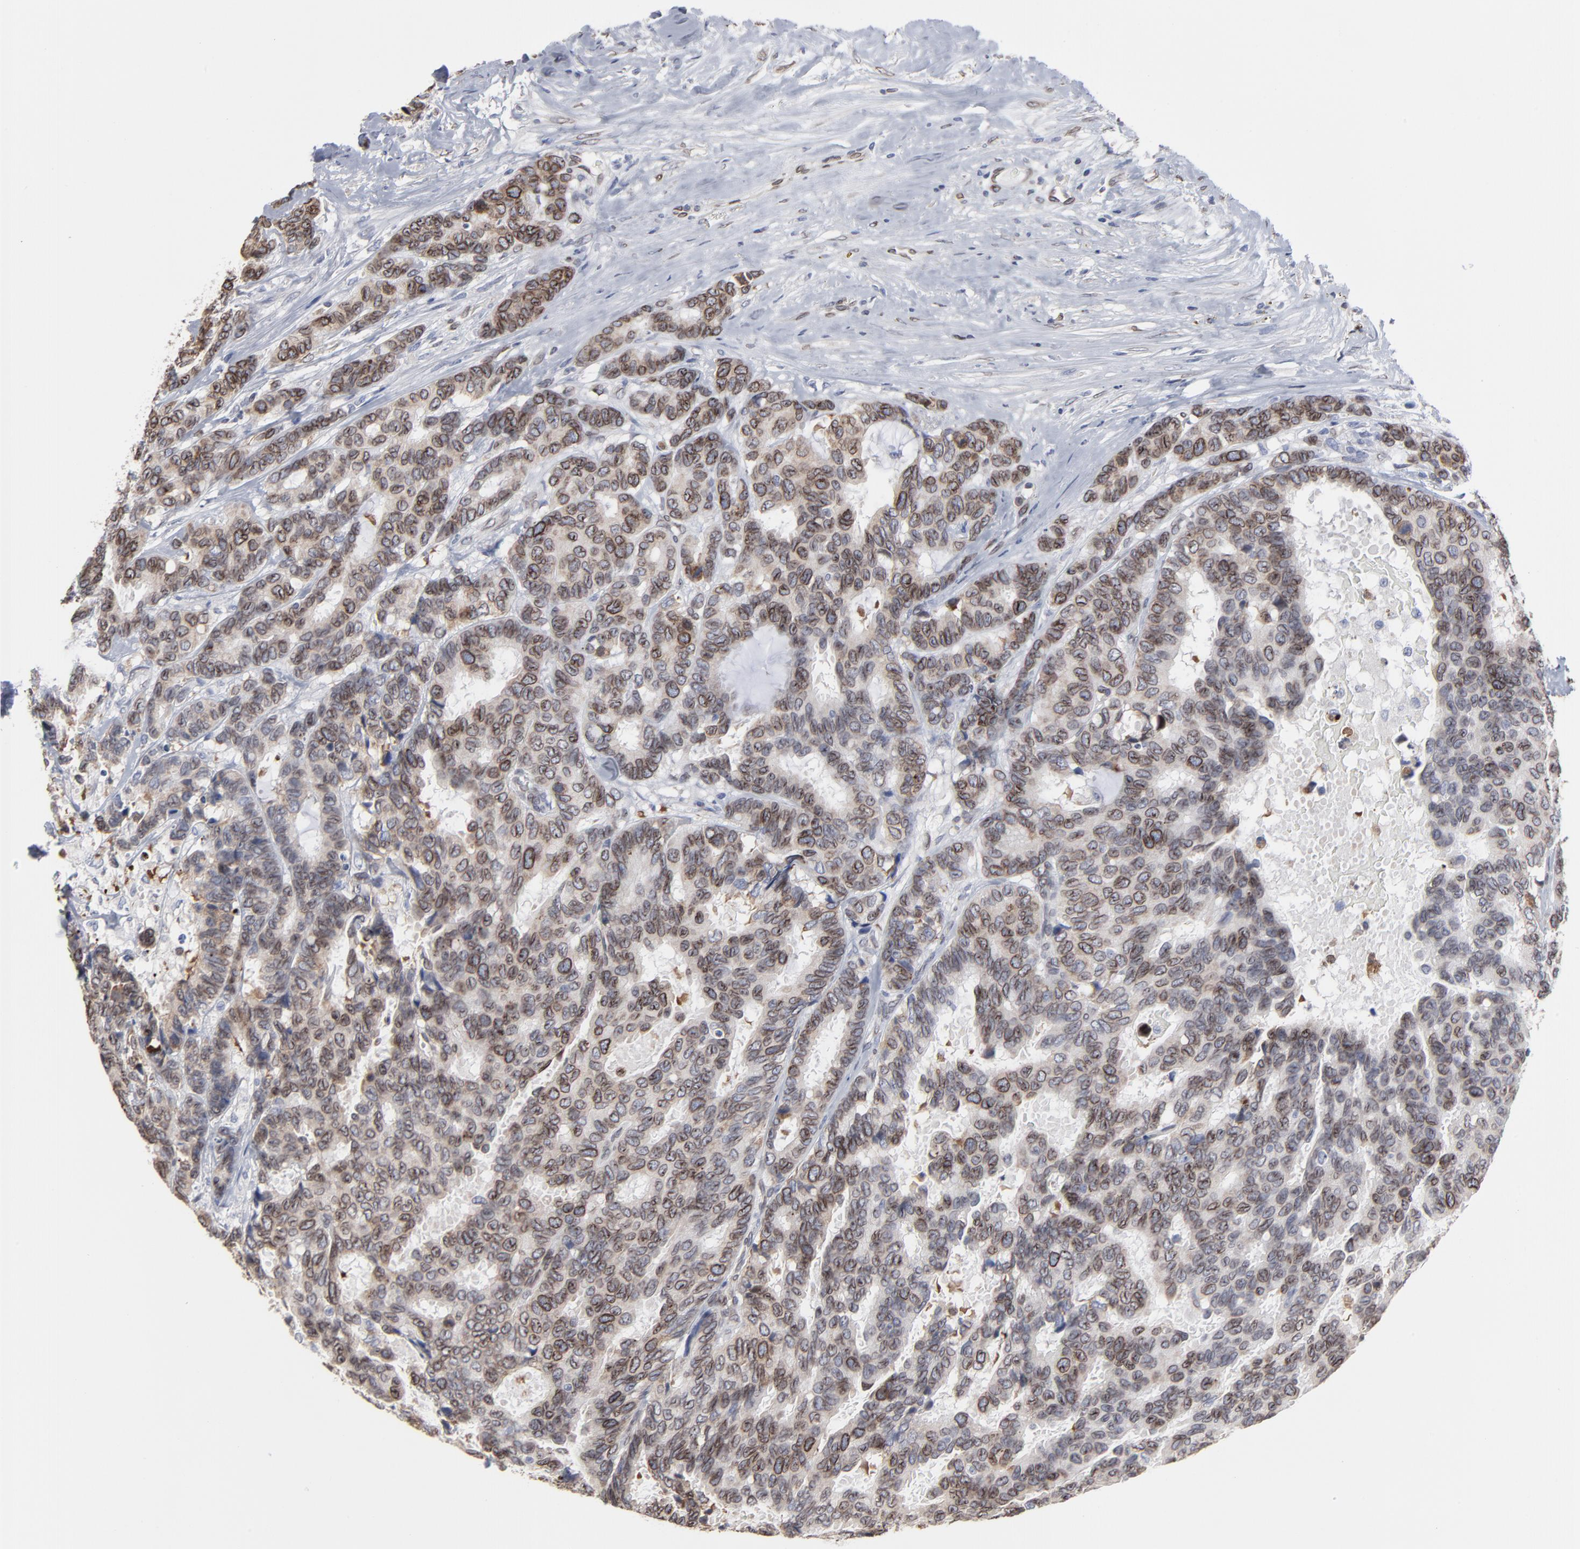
{"staining": {"intensity": "moderate", "quantity": ">75%", "location": "cytoplasmic/membranous,nuclear"}, "tissue": "breast cancer", "cell_type": "Tumor cells", "image_type": "cancer", "snomed": [{"axis": "morphology", "description": "Duct carcinoma"}, {"axis": "topography", "description": "Breast"}], "caption": "A photomicrograph of human breast infiltrating ductal carcinoma stained for a protein displays moderate cytoplasmic/membranous and nuclear brown staining in tumor cells.", "gene": "SYNE2", "patient": {"sex": "female", "age": 87}}